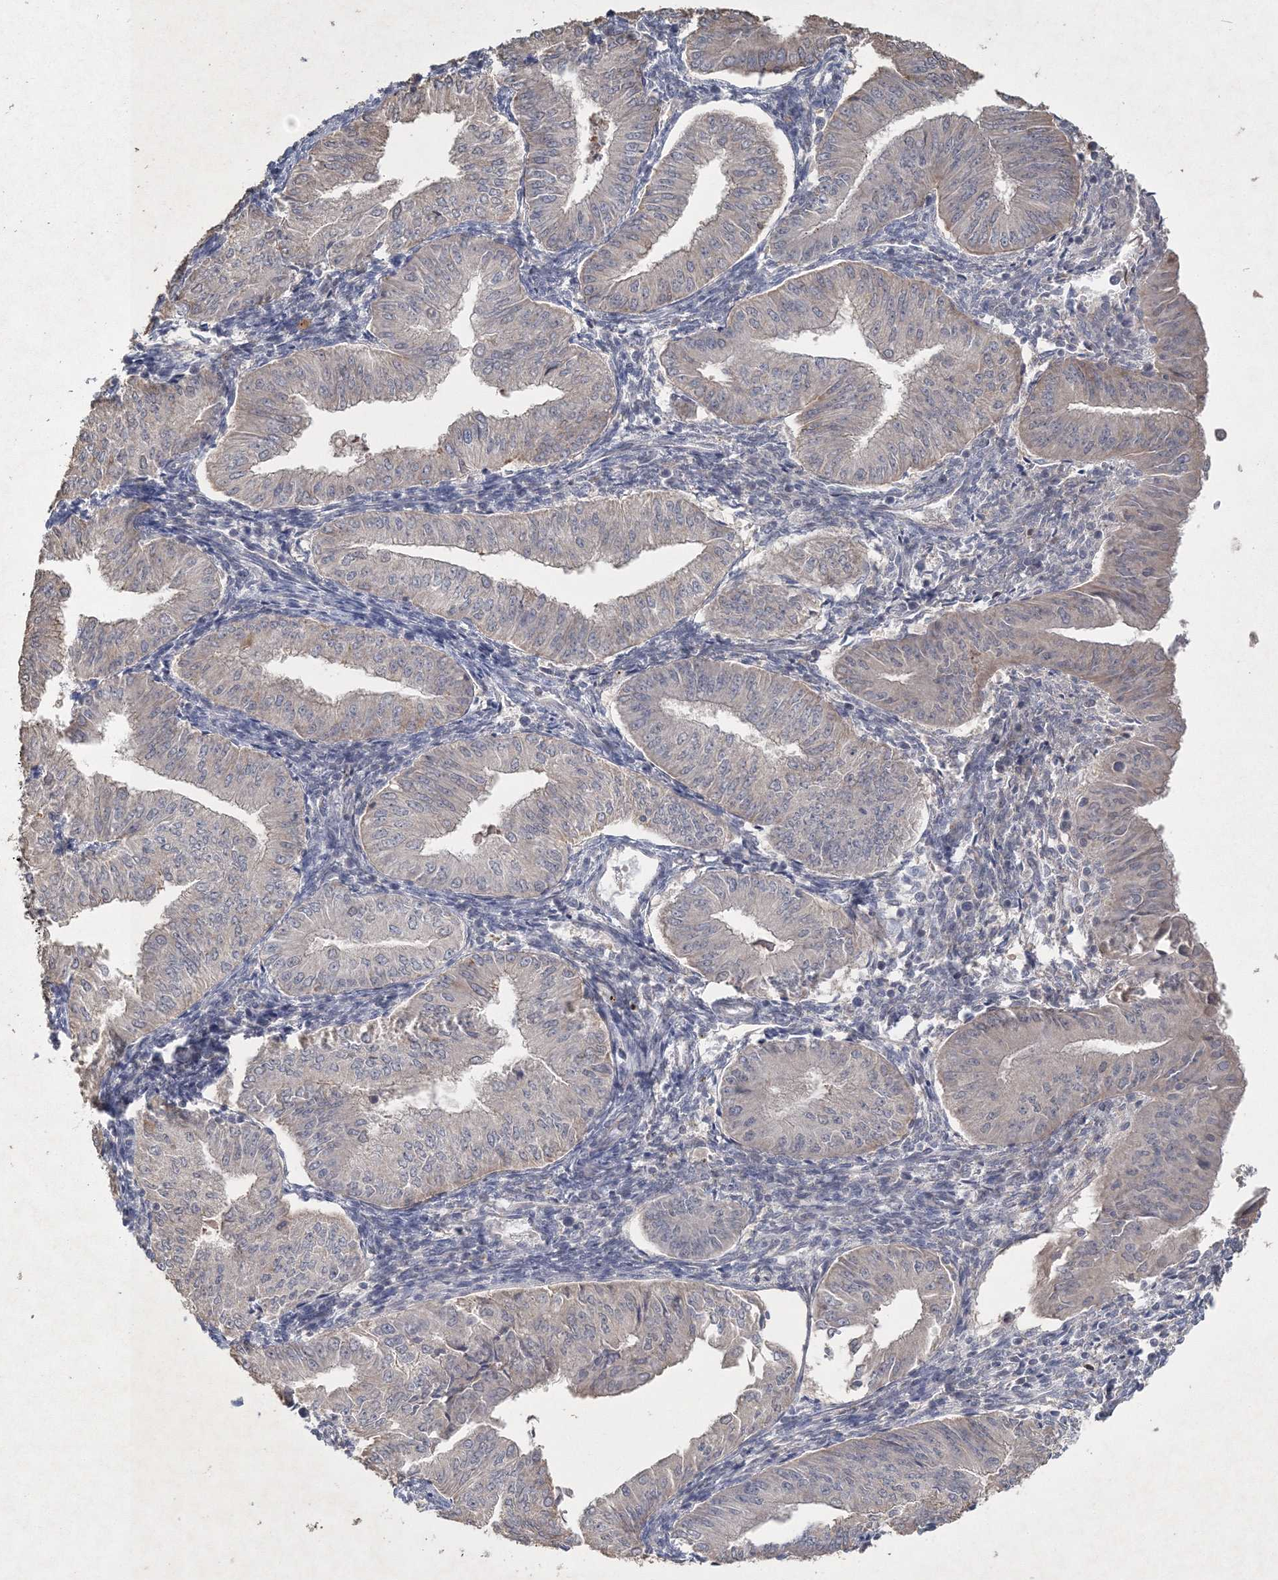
{"staining": {"intensity": "weak", "quantity": "<25%", "location": "cytoplasmic/membranous"}, "tissue": "endometrial cancer", "cell_type": "Tumor cells", "image_type": "cancer", "snomed": [{"axis": "morphology", "description": "Normal tissue, NOS"}, {"axis": "morphology", "description": "Adenocarcinoma, NOS"}, {"axis": "topography", "description": "Endometrium"}], "caption": "Human endometrial cancer stained for a protein using immunohistochemistry (IHC) exhibits no expression in tumor cells.", "gene": "UIMC1", "patient": {"sex": "female", "age": 53}}